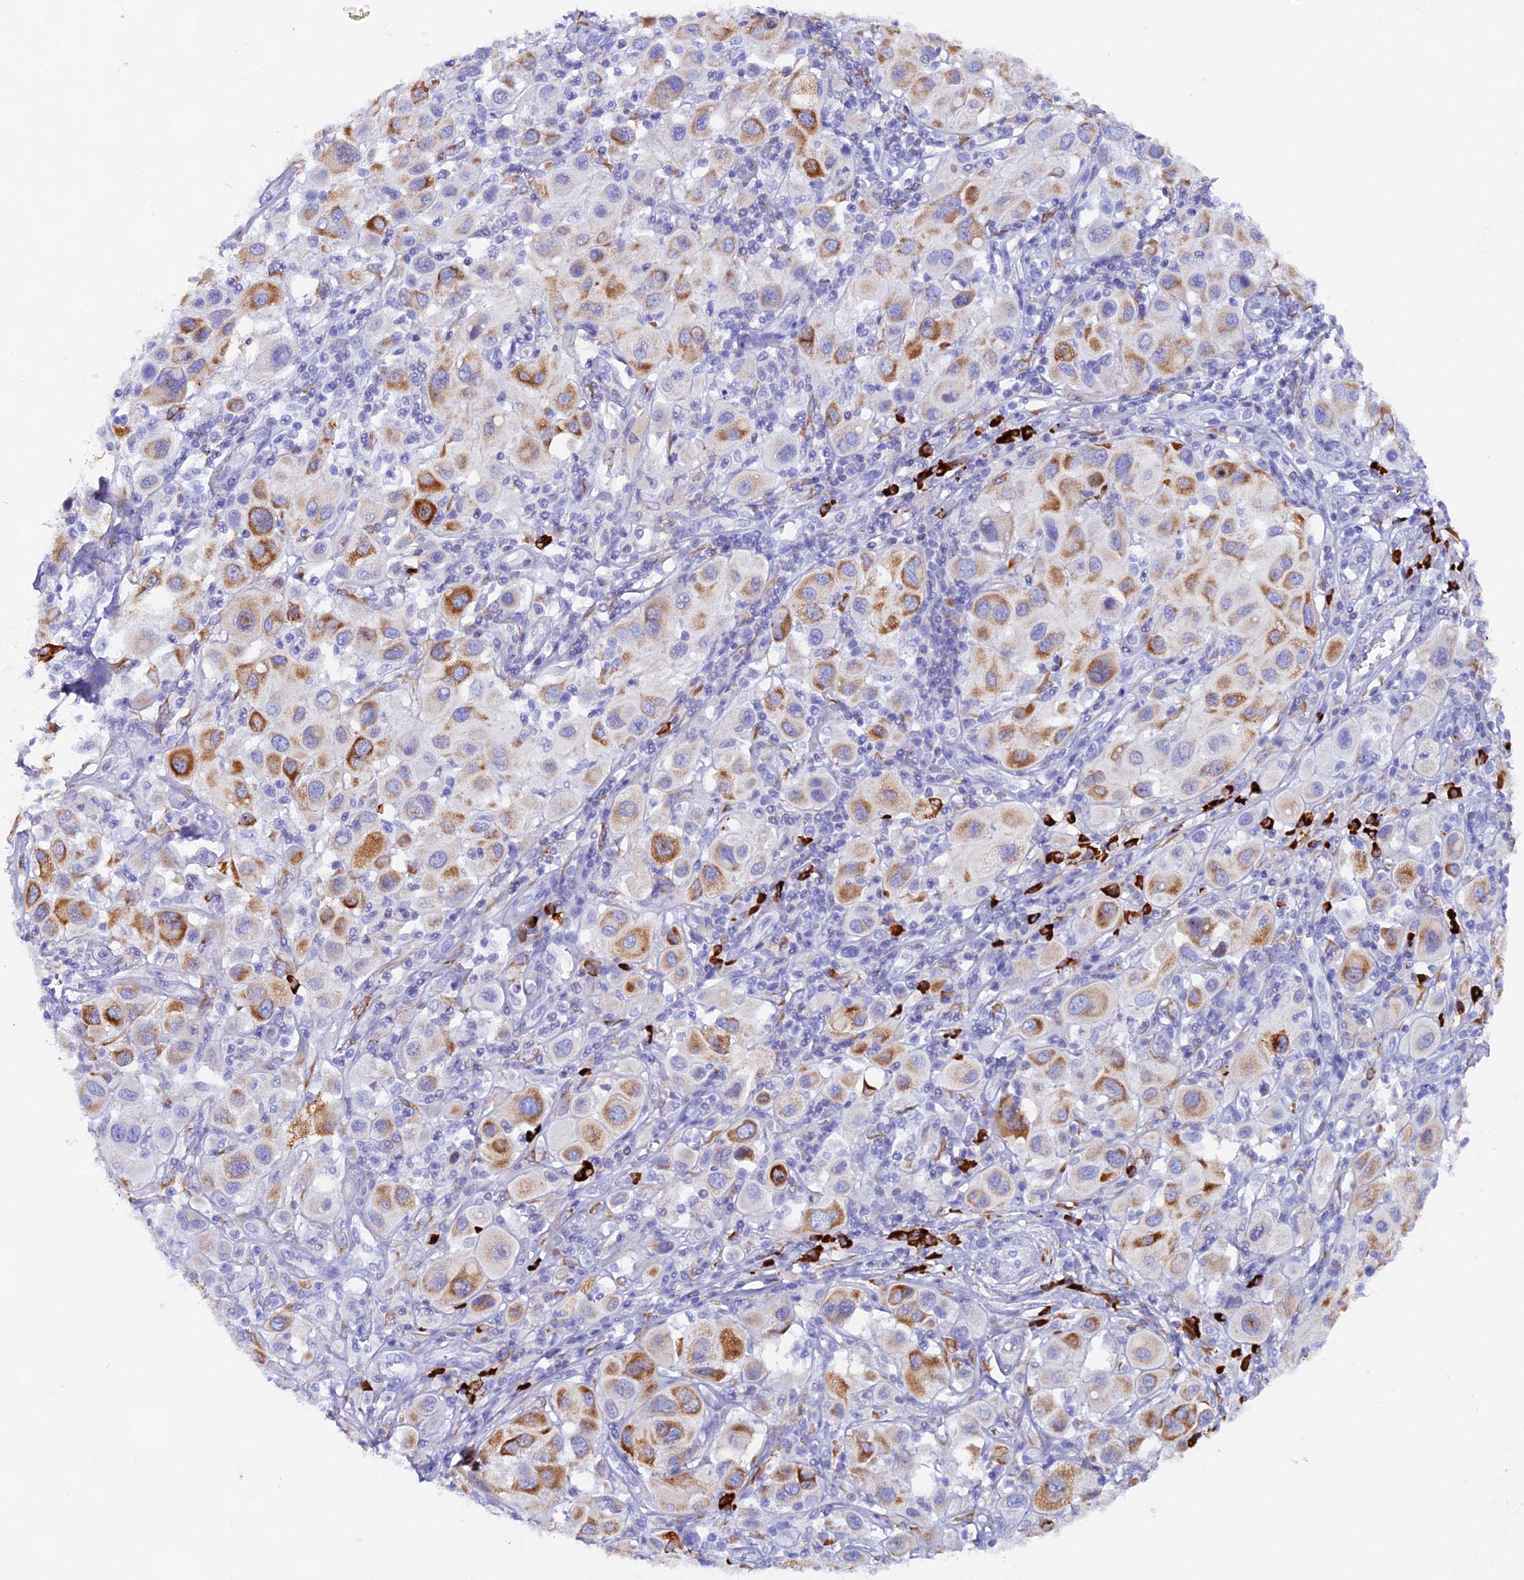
{"staining": {"intensity": "moderate", "quantity": "25%-75%", "location": "cytoplasmic/membranous"}, "tissue": "melanoma", "cell_type": "Tumor cells", "image_type": "cancer", "snomed": [{"axis": "morphology", "description": "Malignant melanoma, Metastatic site"}, {"axis": "topography", "description": "Skin"}], "caption": "Immunohistochemical staining of malignant melanoma (metastatic site) demonstrates medium levels of moderate cytoplasmic/membranous staining in approximately 25%-75% of tumor cells. (brown staining indicates protein expression, while blue staining denotes nuclei).", "gene": "FKBP11", "patient": {"sex": "male", "age": 41}}